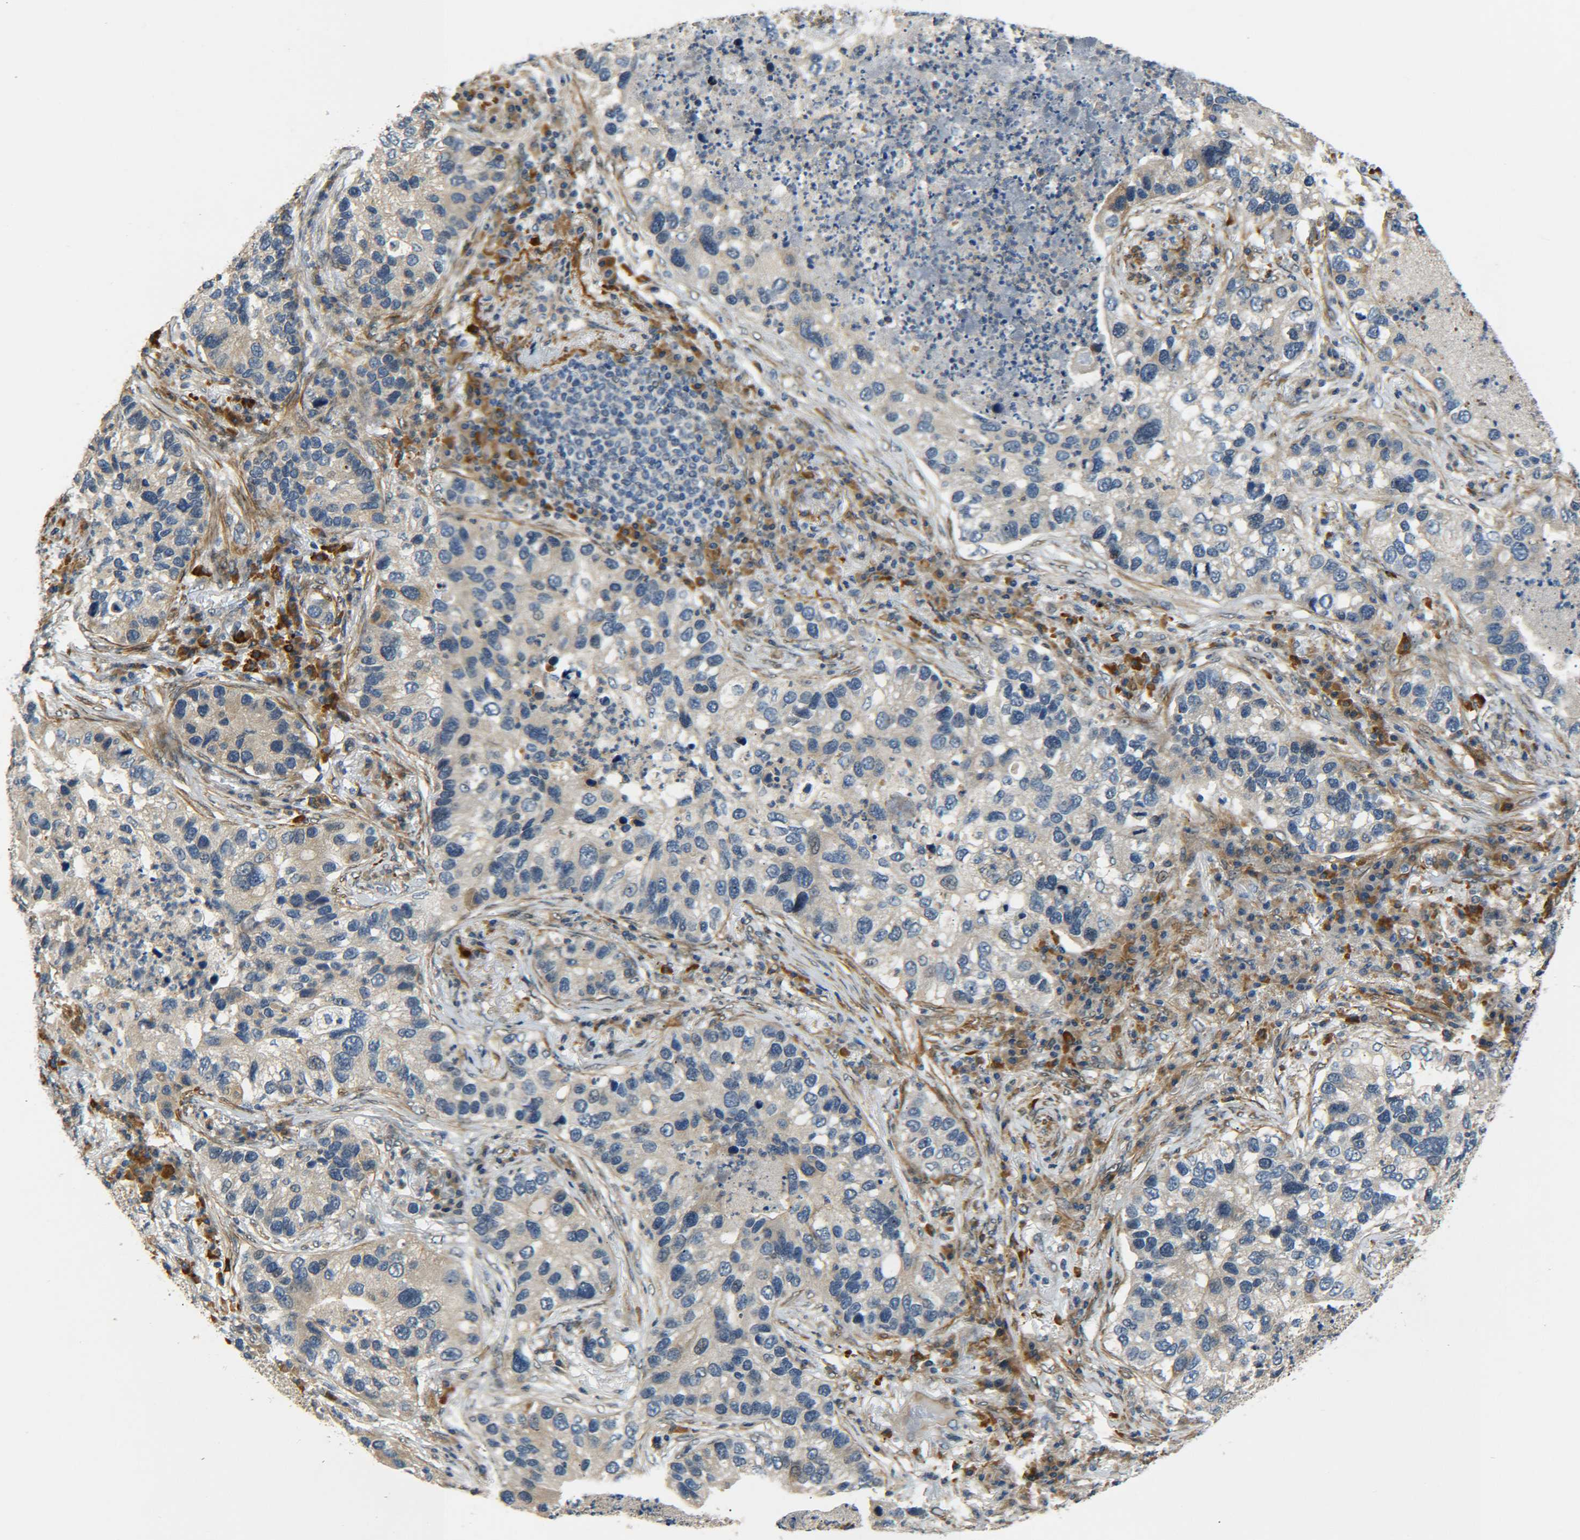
{"staining": {"intensity": "weak", "quantity": "<25%", "location": "cytoplasmic/membranous"}, "tissue": "lung cancer", "cell_type": "Tumor cells", "image_type": "cancer", "snomed": [{"axis": "morphology", "description": "Normal tissue, NOS"}, {"axis": "morphology", "description": "Adenocarcinoma, NOS"}, {"axis": "topography", "description": "Bronchus"}, {"axis": "topography", "description": "Lung"}], "caption": "DAB (3,3'-diaminobenzidine) immunohistochemical staining of human lung cancer (adenocarcinoma) displays no significant staining in tumor cells.", "gene": "MEIS1", "patient": {"sex": "male", "age": 54}}